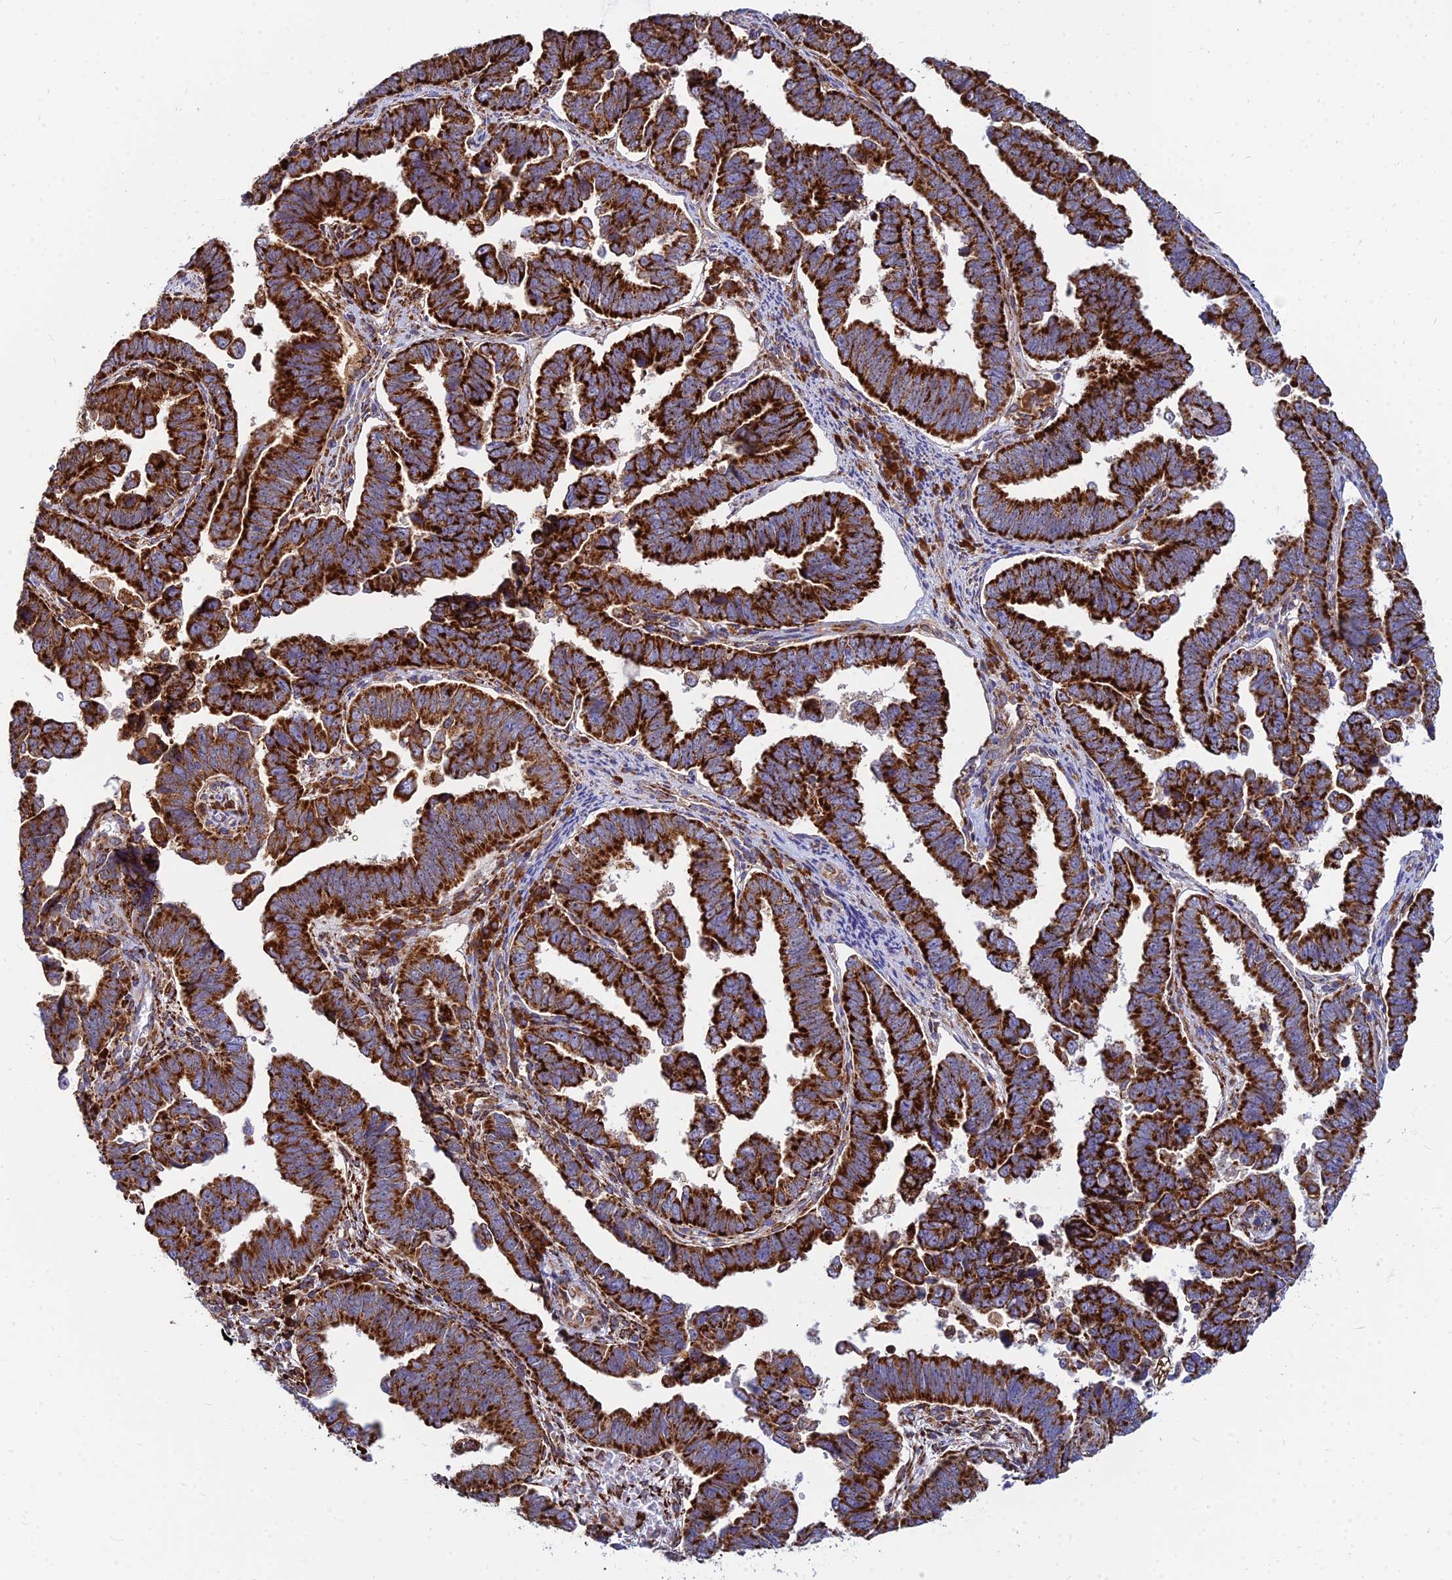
{"staining": {"intensity": "strong", "quantity": ">75%", "location": "cytoplasmic/membranous"}, "tissue": "endometrial cancer", "cell_type": "Tumor cells", "image_type": "cancer", "snomed": [{"axis": "morphology", "description": "Adenocarcinoma, NOS"}, {"axis": "topography", "description": "Endometrium"}], "caption": "Immunohistochemical staining of human endometrial cancer (adenocarcinoma) displays high levels of strong cytoplasmic/membranous protein staining in approximately >75% of tumor cells. (Brightfield microscopy of DAB IHC at high magnification).", "gene": "CCT6B", "patient": {"sex": "female", "age": 75}}